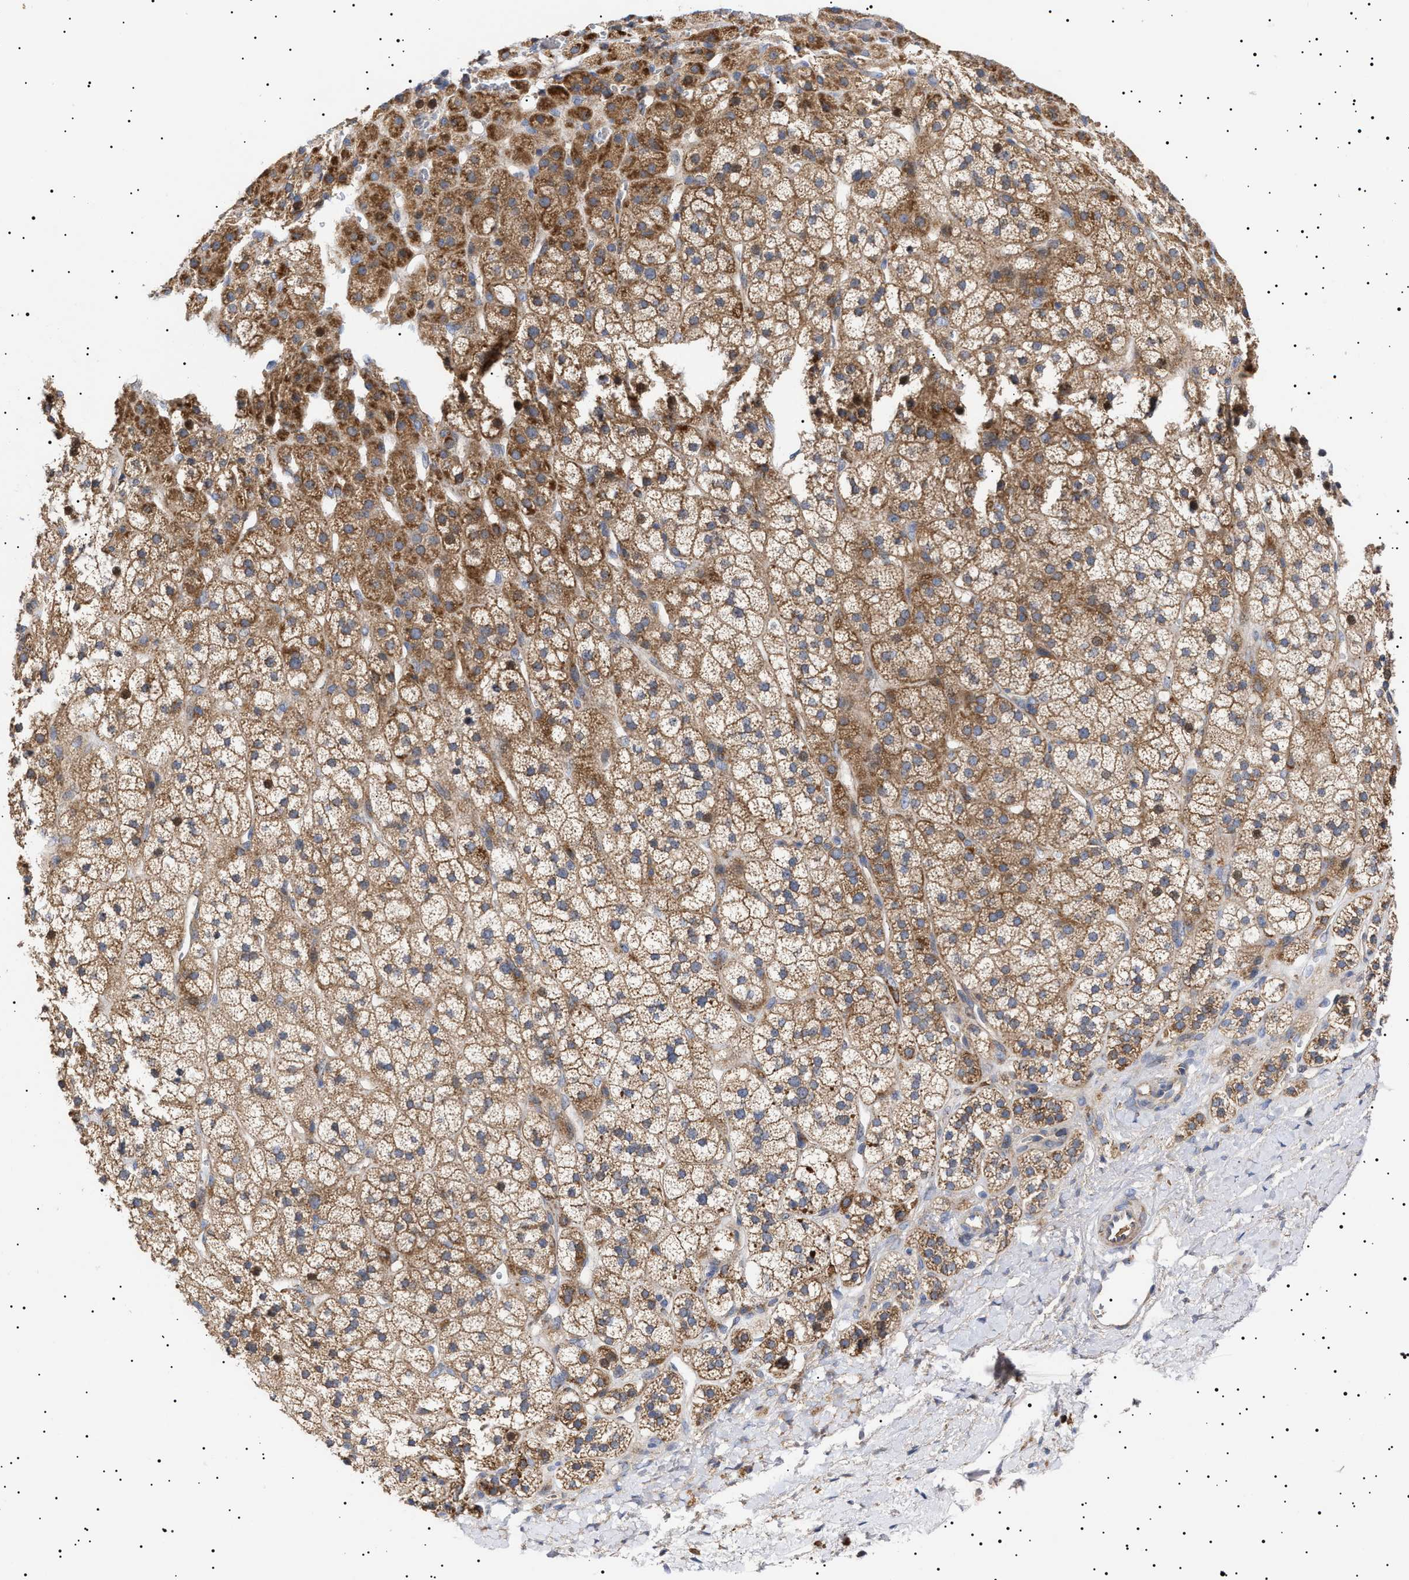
{"staining": {"intensity": "moderate", "quantity": ">75%", "location": "cytoplasmic/membranous"}, "tissue": "adrenal gland", "cell_type": "Glandular cells", "image_type": "normal", "snomed": [{"axis": "morphology", "description": "Normal tissue, NOS"}, {"axis": "topography", "description": "Adrenal gland"}], "caption": "Immunohistochemistry (IHC) (DAB) staining of unremarkable human adrenal gland demonstrates moderate cytoplasmic/membranous protein staining in about >75% of glandular cells.", "gene": "MRPL10", "patient": {"sex": "male", "age": 56}}